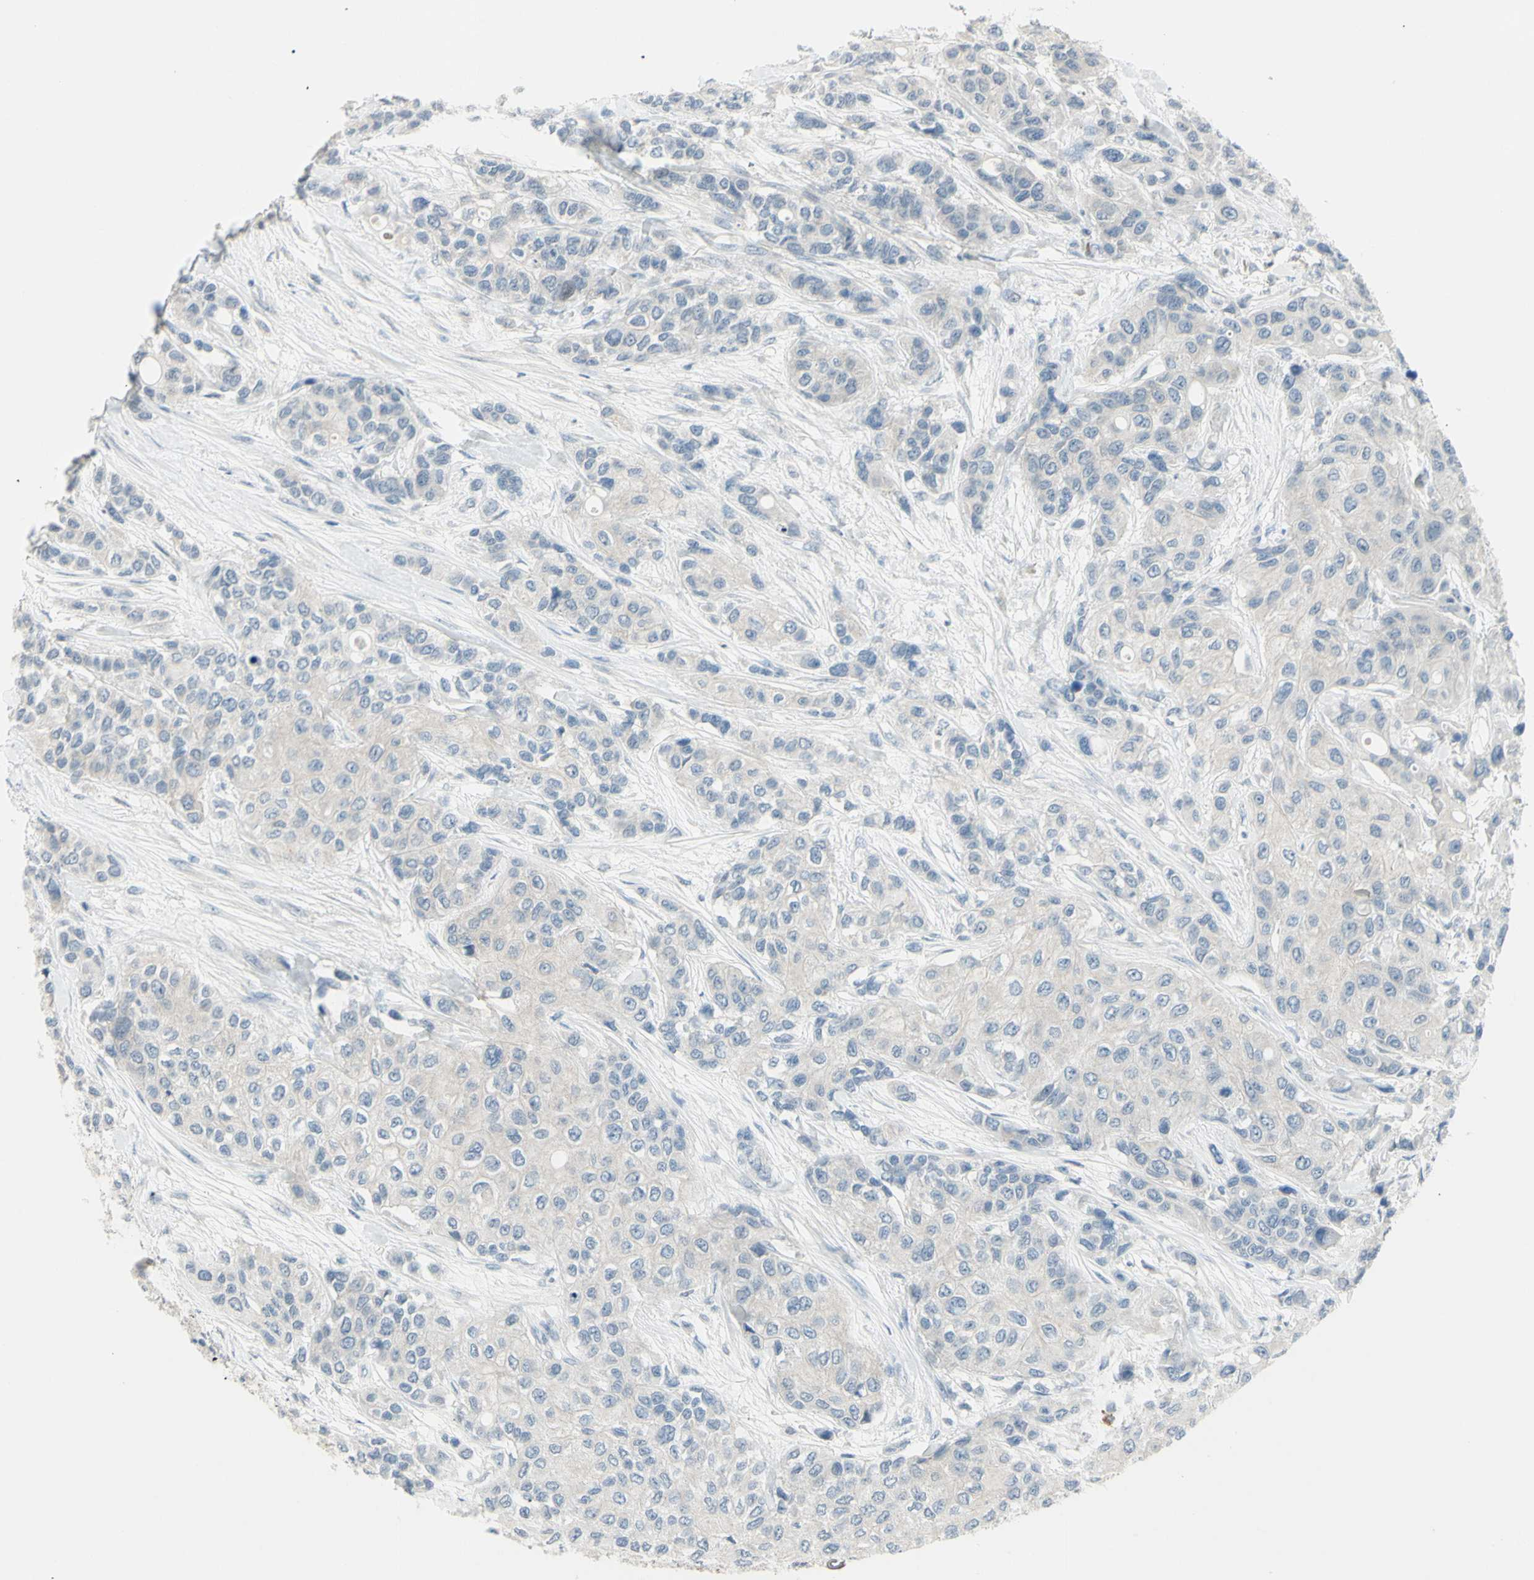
{"staining": {"intensity": "negative", "quantity": "none", "location": "none"}, "tissue": "urothelial cancer", "cell_type": "Tumor cells", "image_type": "cancer", "snomed": [{"axis": "morphology", "description": "Urothelial carcinoma, High grade"}, {"axis": "topography", "description": "Urinary bladder"}], "caption": "Immunohistochemical staining of human high-grade urothelial carcinoma reveals no significant expression in tumor cells. (Stains: DAB (3,3'-diaminobenzidine) immunohistochemistry (IHC) with hematoxylin counter stain, Microscopy: brightfield microscopy at high magnification).", "gene": "SH3GL2", "patient": {"sex": "female", "age": 56}}